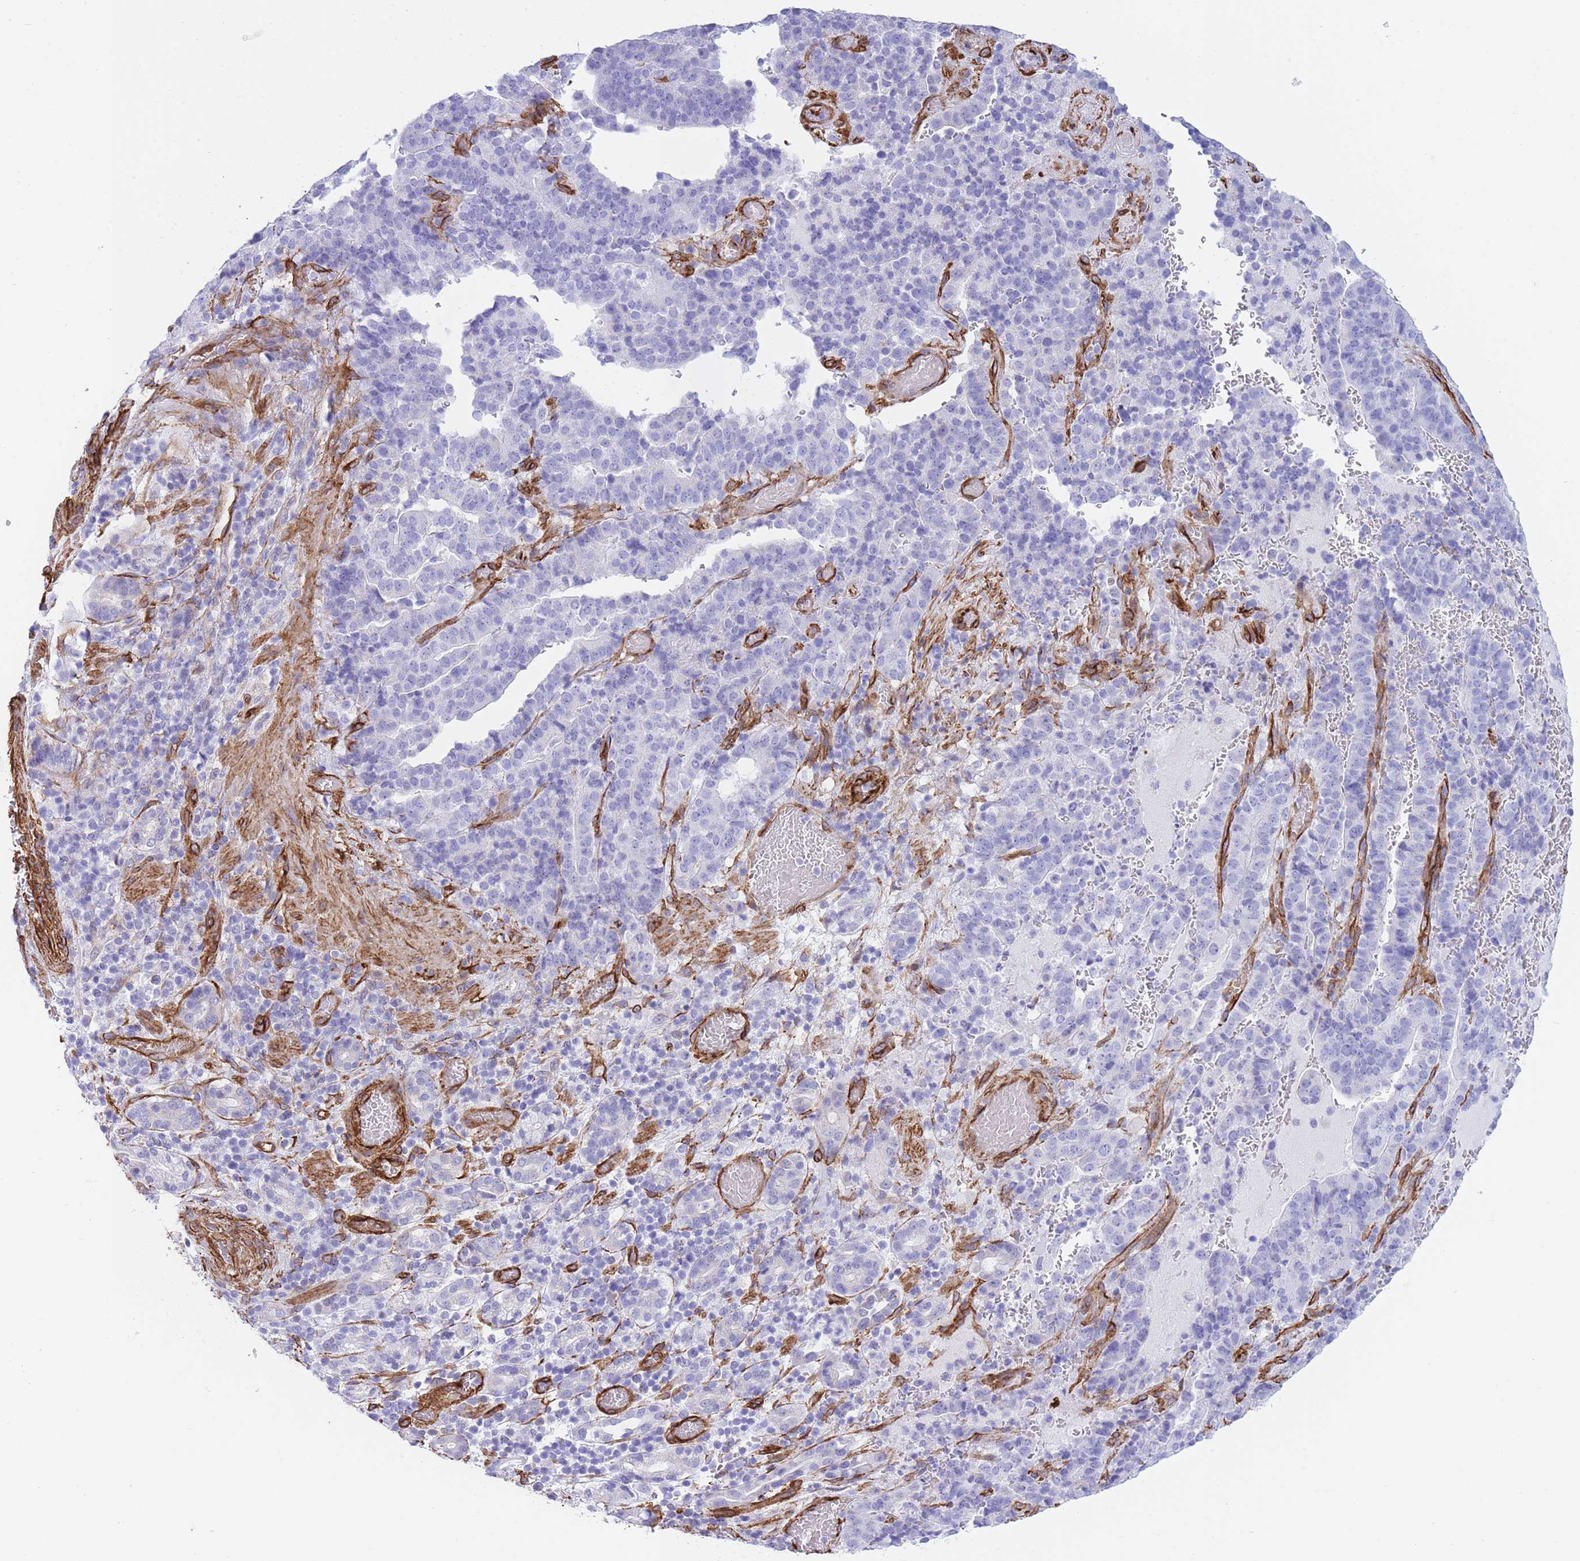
{"staining": {"intensity": "negative", "quantity": "none", "location": "none"}, "tissue": "stomach cancer", "cell_type": "Tumor cells", "image_type": "cancer", "snomed": [{"axis": "morphology", "description": "Adenocarcinoma, NOS"}, {"axis": "topography", "description": "Stomach"}], "caption": "Protein analysis of stomach cancer (adenocarcinoma) shows no significant positivity in tumor cells.", "gene": "CAVIN1", "patient": {"sex": "male", "age": 48}}